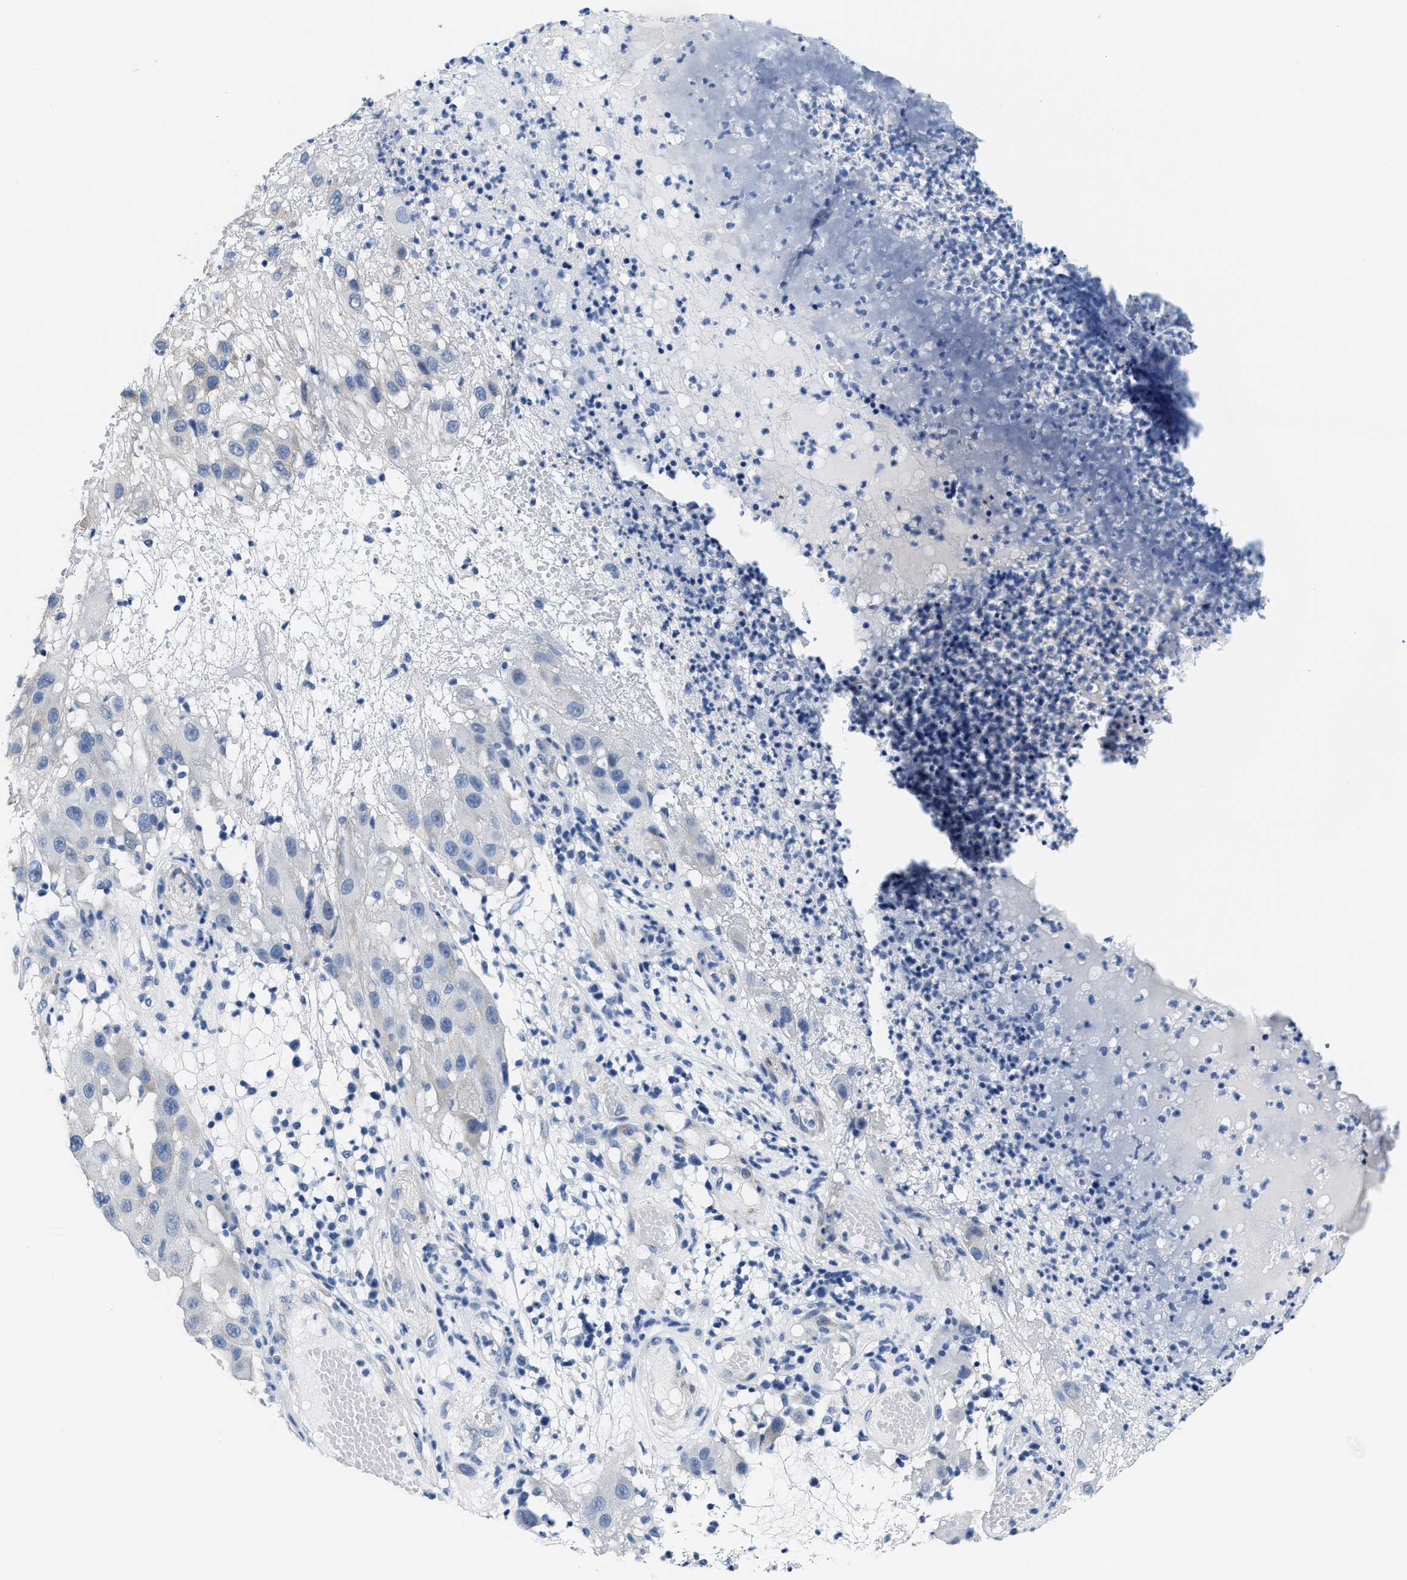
{"staining": {"intensity": "negative", "quantity": "none", "location": "none"}, "tissue": "melanoma", "cell_type": "Tumor cells", "image_type": "cancer", "snomed": [{"axis": "morphology", "description": "Malignant melanoma, NOS"}, {"axis": "topography", "description": "Skin"}], "caption": "An immunohistochemistry (IHC) histopathology image of malignant melanoma is shown. There is no staining in tumor cells of malignant melanoma.", "gene": "DSCAM", "patient": {"sex": "female", "age": 81}}